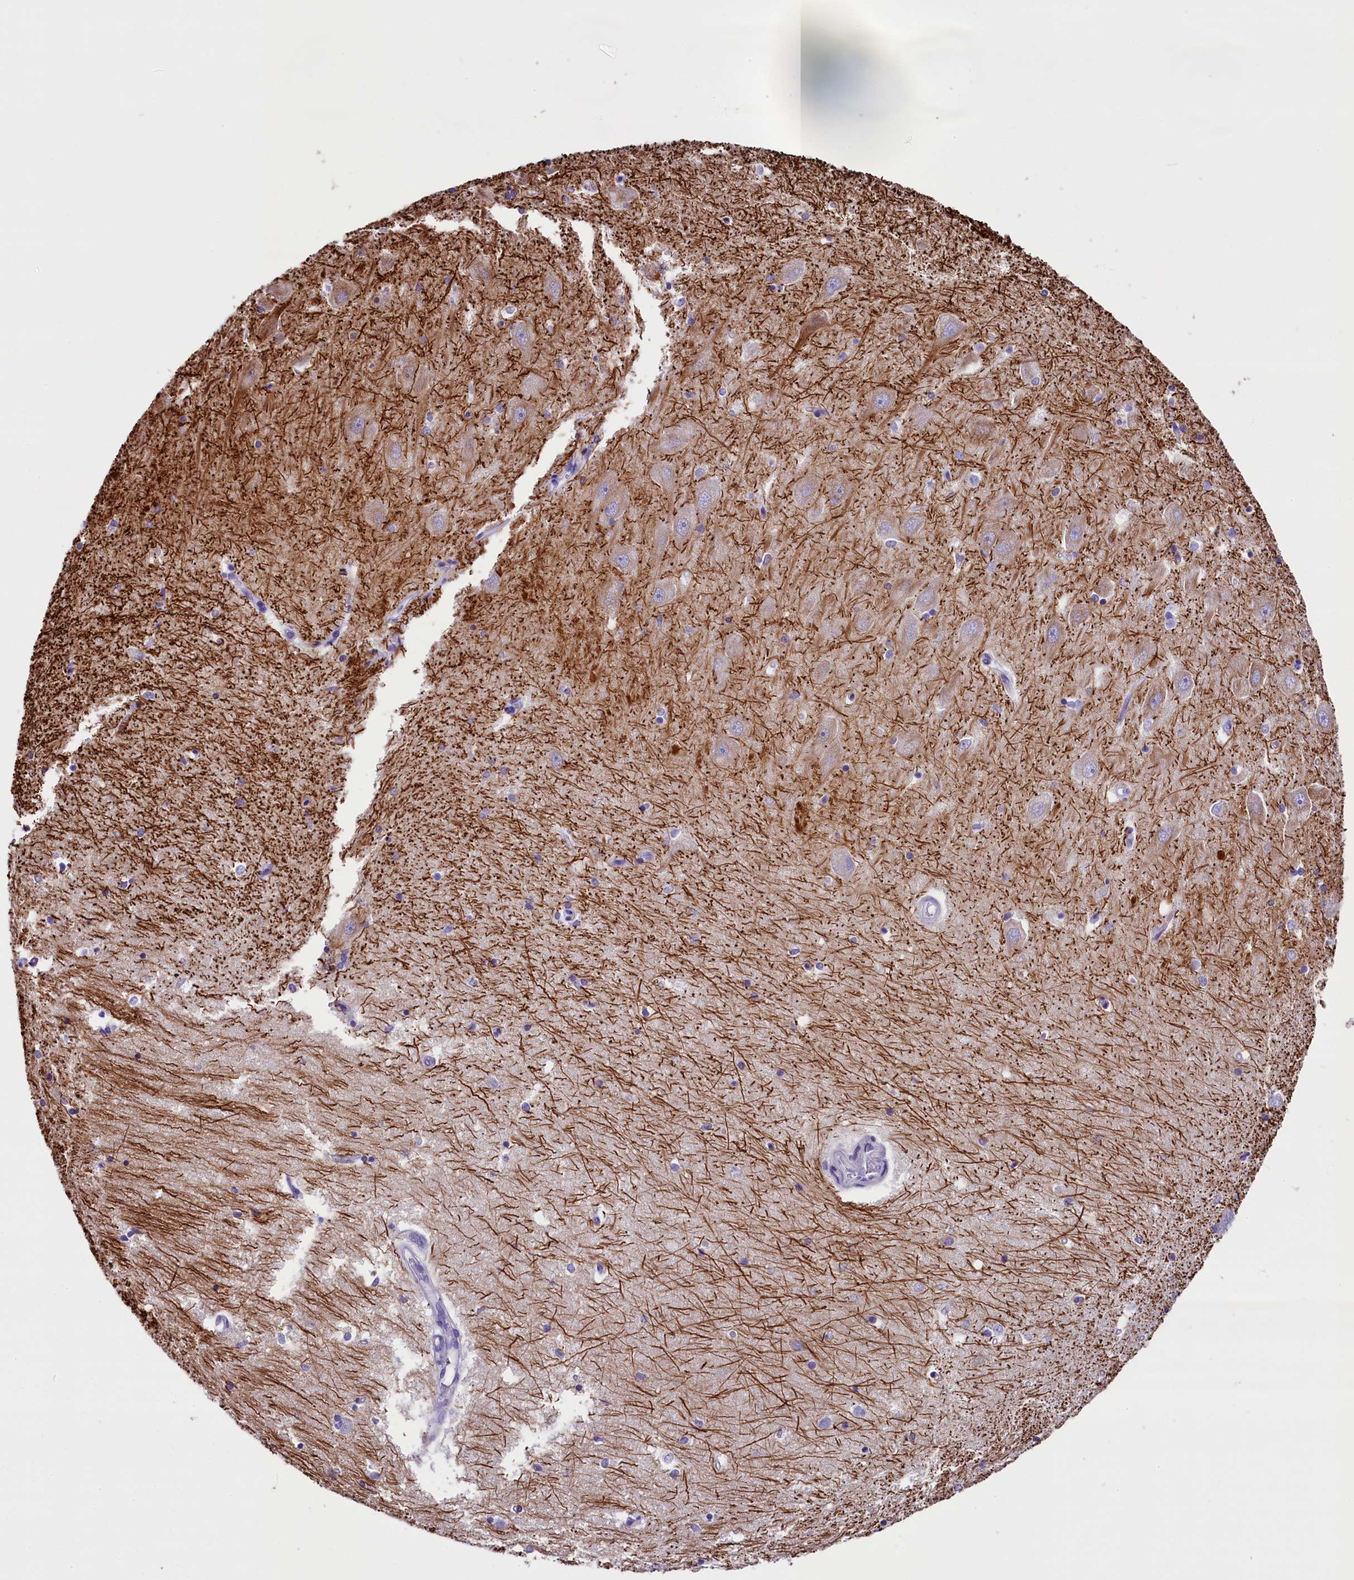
{"staining": {"intensity": "negative", "quantity": "none", "location": "none"}, "tissue": "hippocampus", "cell_type": "Glial cells", "image_type": "normal", "snomed": [{"axis": "morphology", "description": "Normal tissue, NOS"}, {"axis": "topography", "description": "Hippocampus"}], "caption": "This image is of benign hippocampus stained with IHC to label a protein in brown with the nuclei are counter-stained blue. There is no staining in glial cells.", "gene": "SKIDA1", "patient": {"sex": "male", "age": 45}}